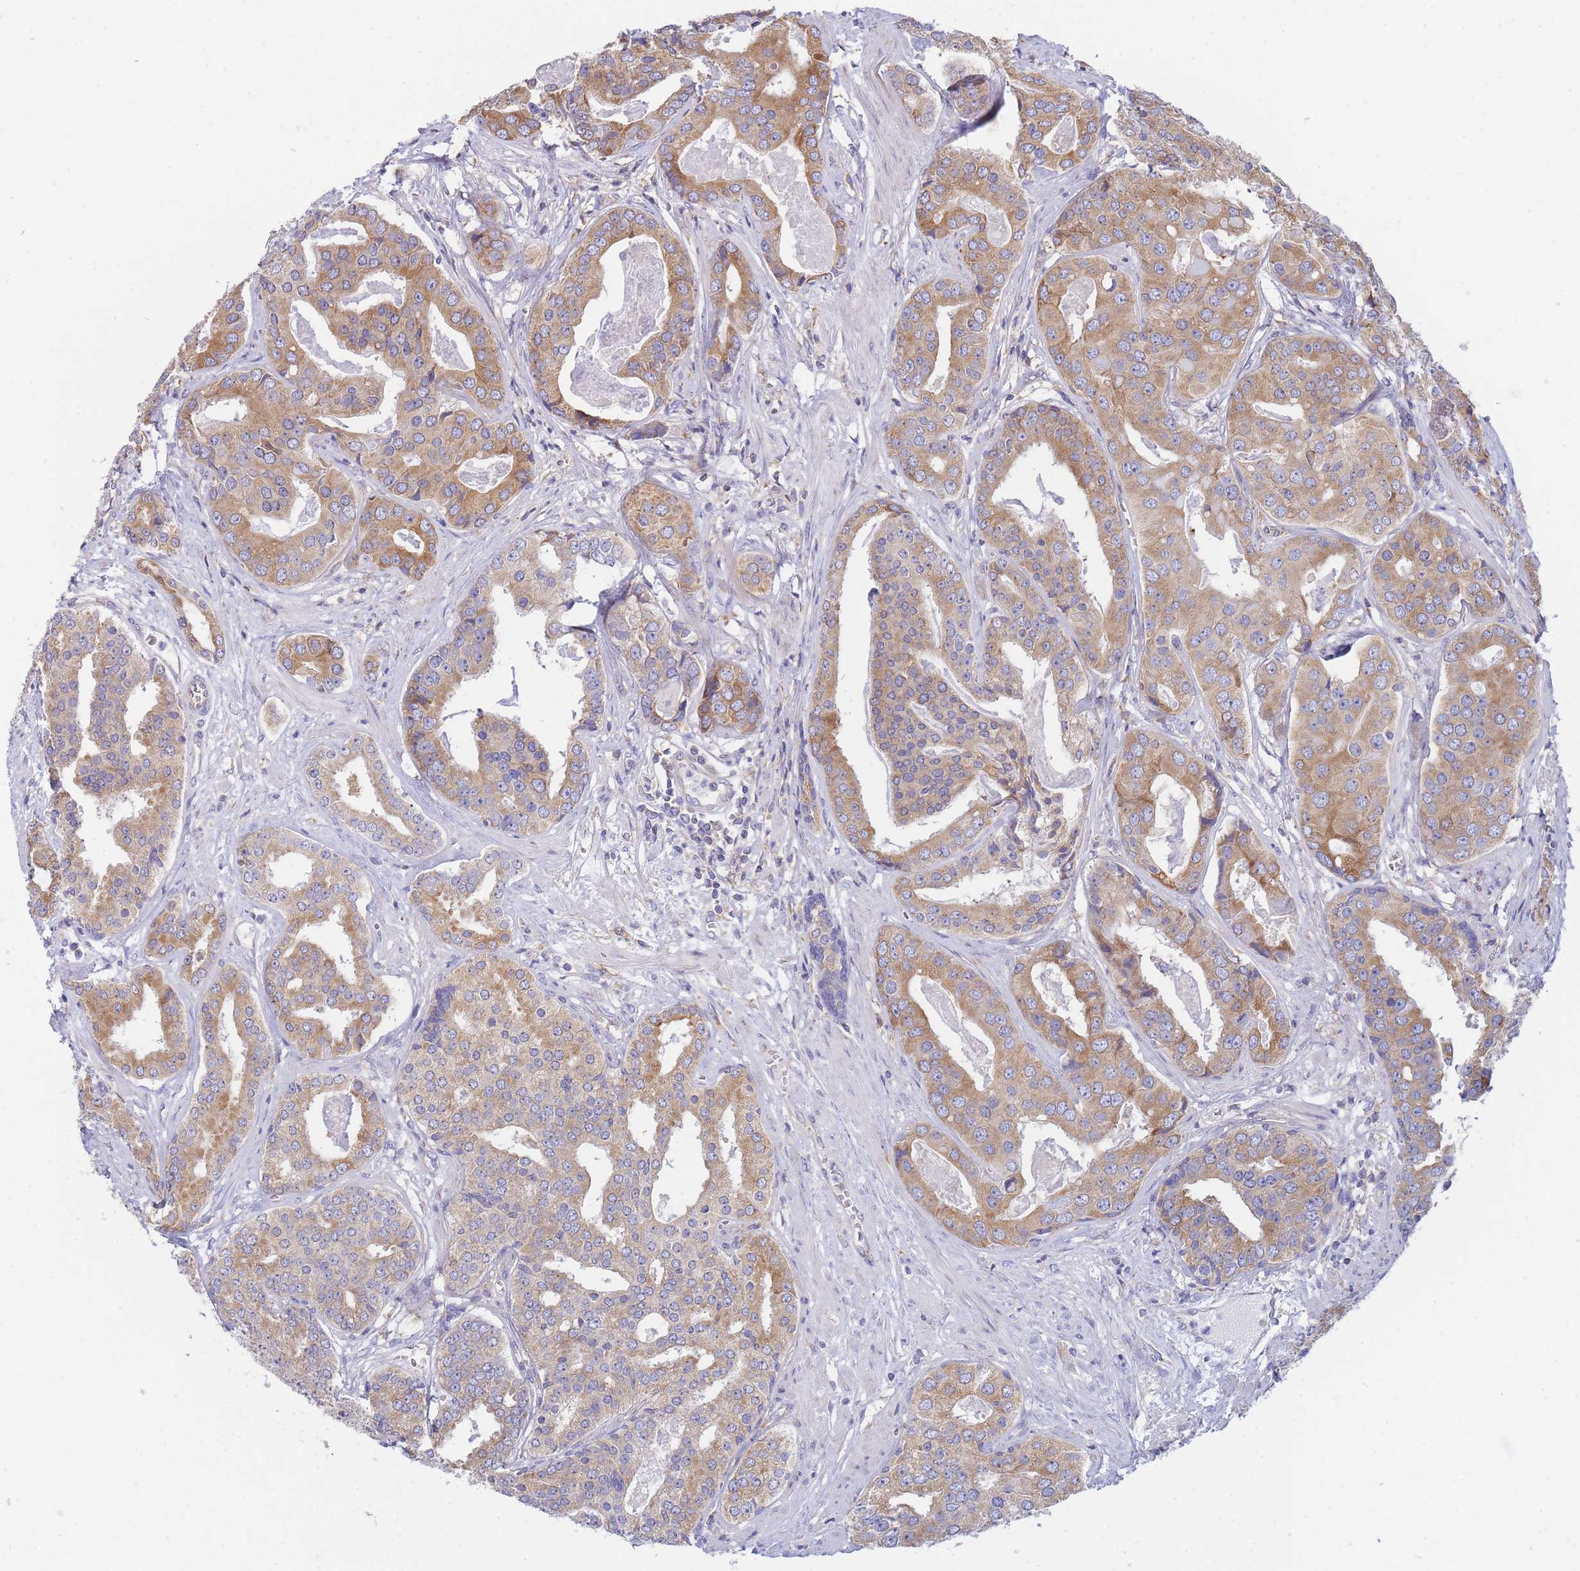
{"staining": {"intensity": "moderate", "quantity": ">75%", "location": "cytoplasmic/membranous"}, "tissue": "prostate cancer", "cell_type": "Tumor cells", "image_type": "cancer", "snomed": [{"axis": "morphology", "description": "Adenocarcinoma, High grade"}, {"axis": "topography", "description": "Prostate"}], "caption": "Protein staining demonstrates moderate cytoplasmic/membranous staining in about >75% of tumor cells in prostate cancer.", "gene": "SH2B2", "patient": {"sex": "male", "age": 71}}